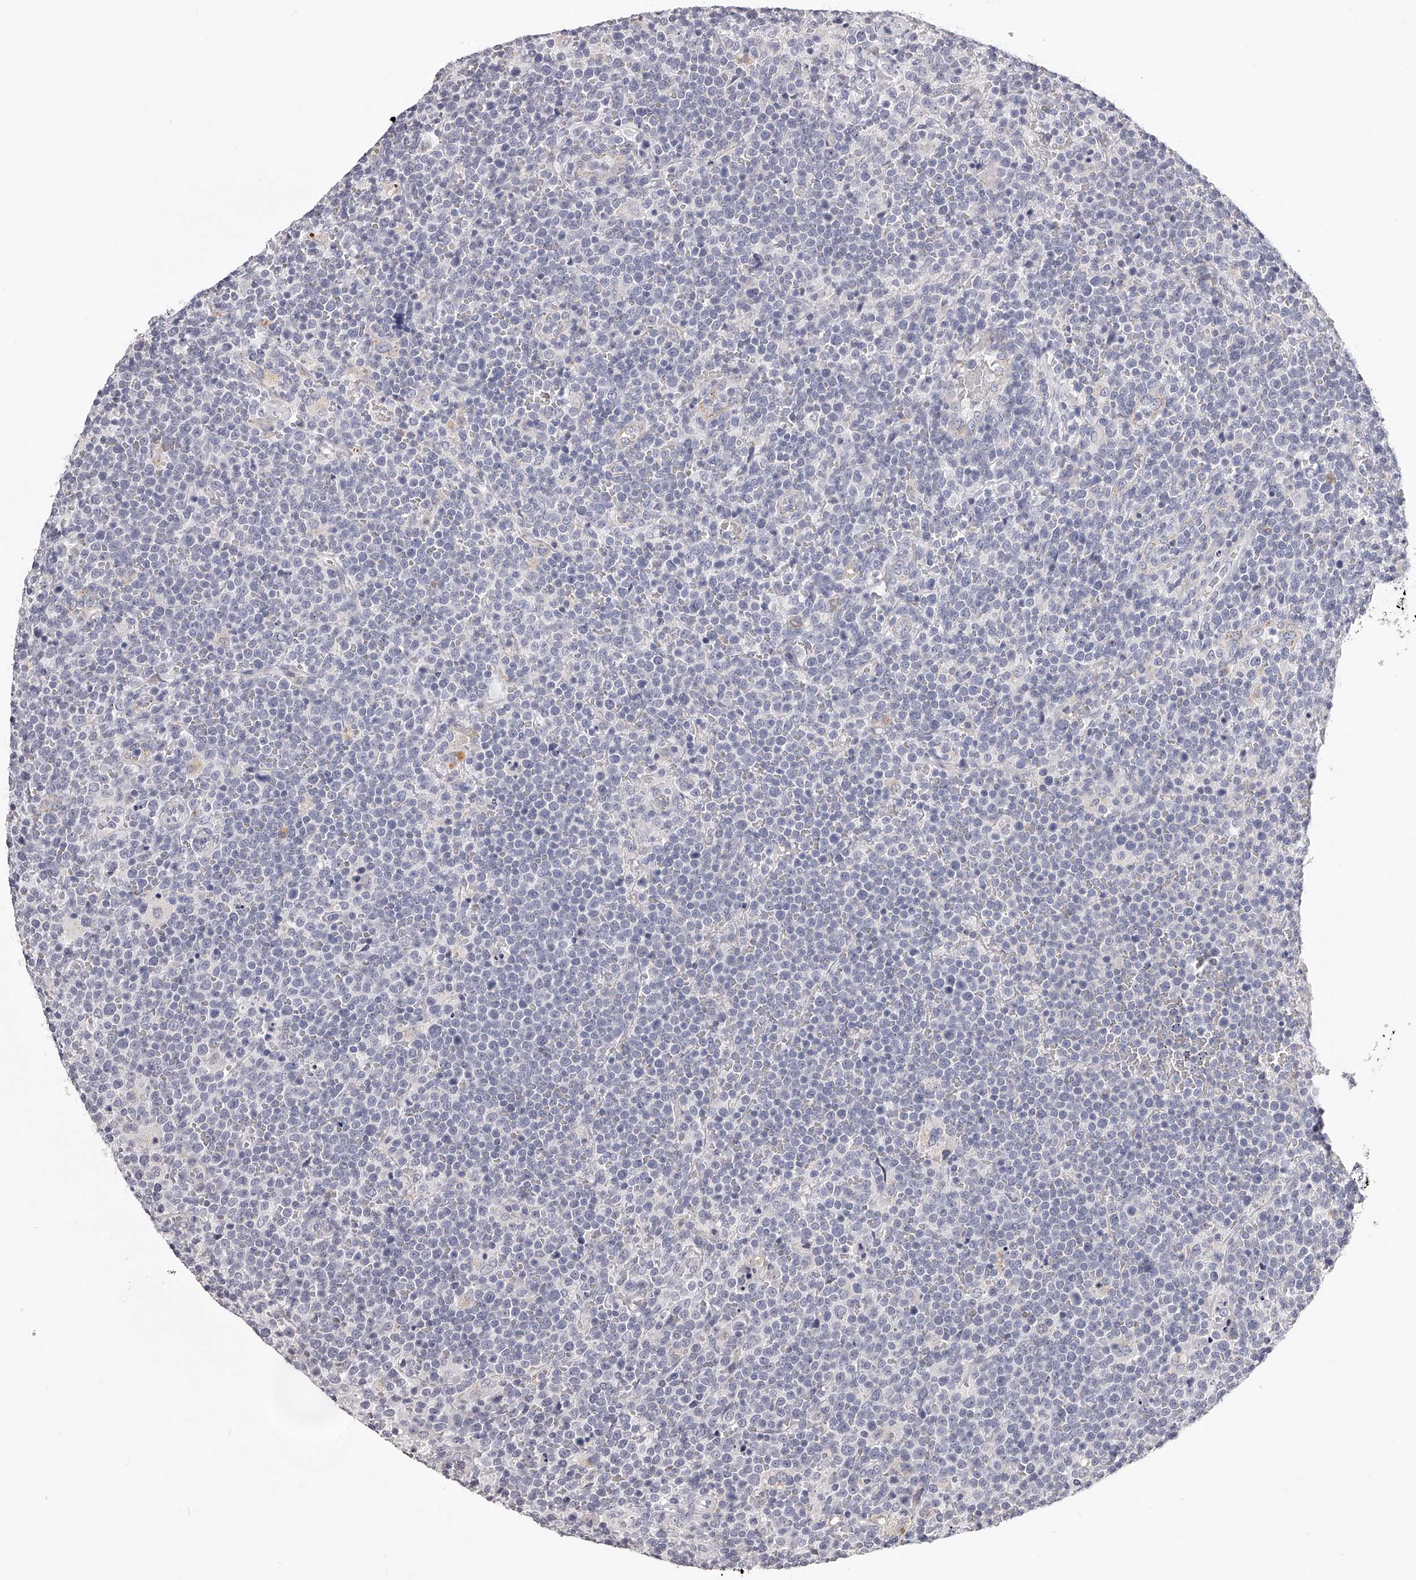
{"staining": {"intensity": "negative", "quantity": "none", "location": "none"}, "tissue": "lymphoma", "cell_type": "Tumor cells", "image_type": "cancer", "snomed": [{"axis": "morphology", "description": "Malignant lymphoma, non-Hodgkin's type, High grade"}, {"axis": "topography", "description": "Lymph node"}], "caption": "Immunohistochemistry of human high-grade malignant lymphoma, non-Hodgkin's type displays no expression in tumor cells.", "gene": "DMRT1", "patient": {"sex": "male", "age": 61}}